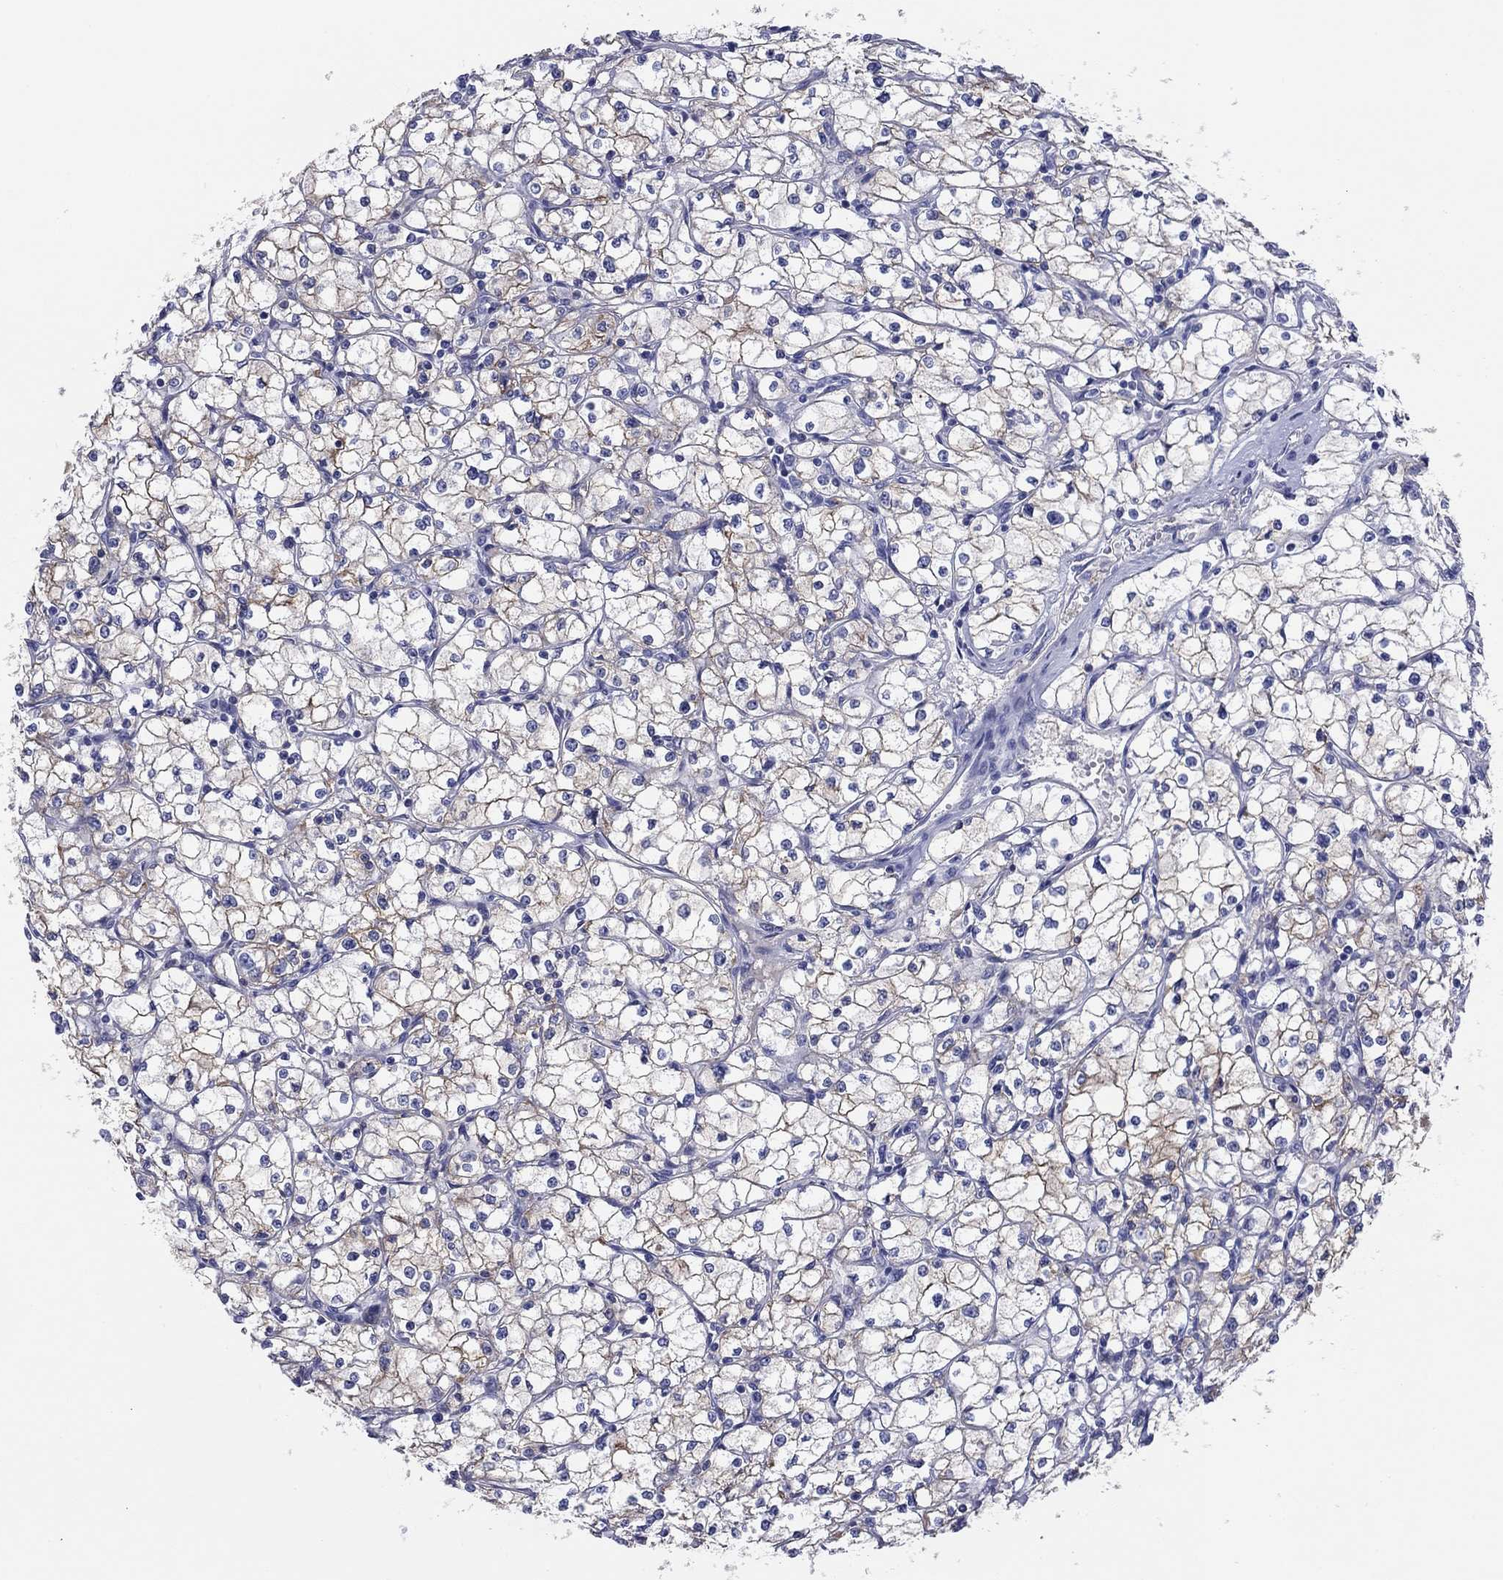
{"staining": {"intensity": "moderate", "quantity": "<25%", "location": "cytoplasmic/membranous"}, "tissue": "renal cancer", "cell_type": "Tumor cells", "image_type": "cancer", "snomed": [{"axis": "morphology", "description": "Adenocarcinoma, NOS"}, {"axis": "topography", "description": "Kidney"}], "caption": "Renal cancer (adenocarcinoma) tissue shows moderate cytoplasmic/membranous expression in about <25% of tumor cells", "gene": "ATP1B1", "patient": {"sex": "male", "age": 67}}